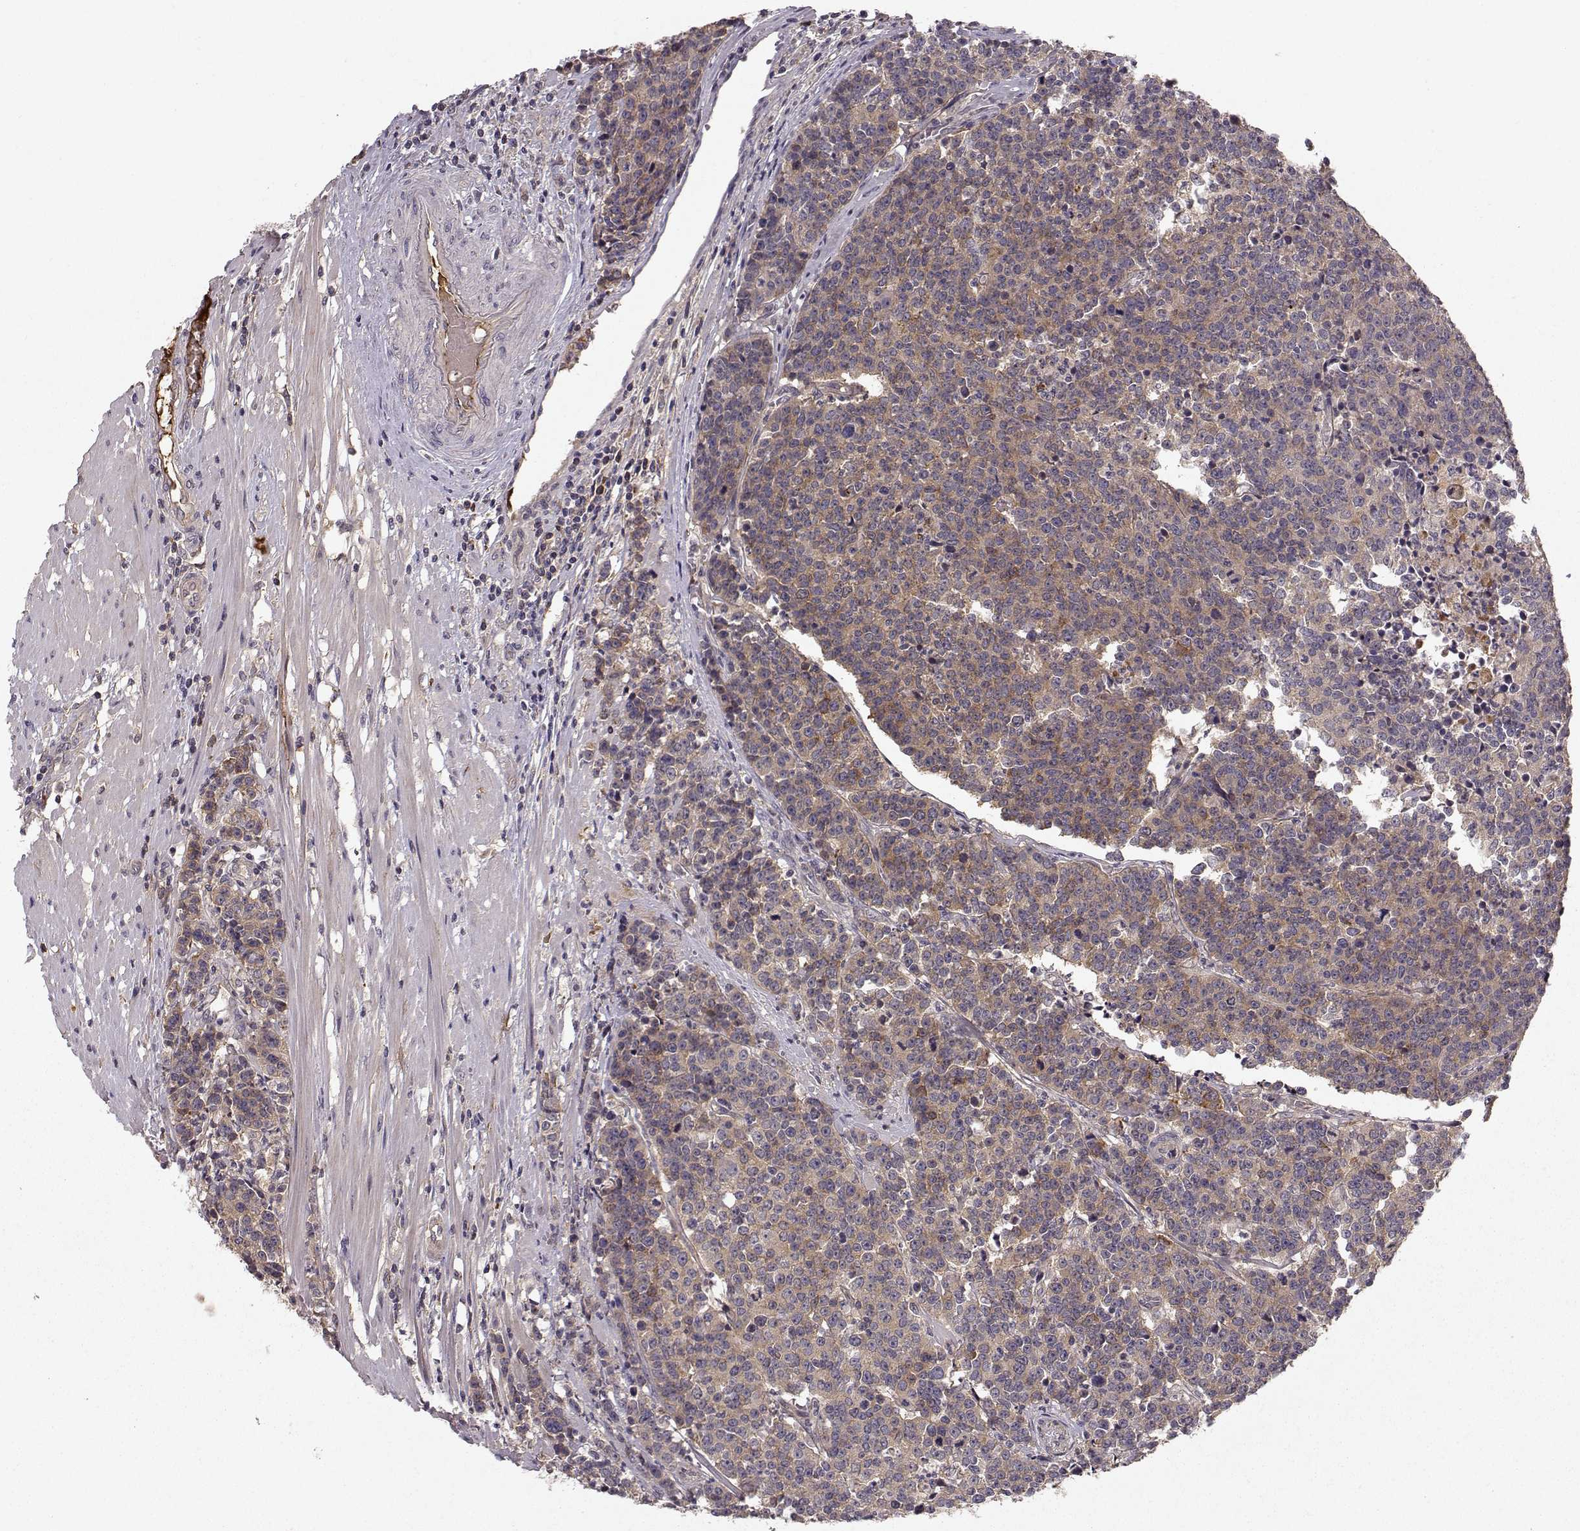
{"staining": {"intensity": "moderate", "quantity": "<25%", "location": "cytoplasmic/membranous"}, "tissue": "prostate cancer", "cell_type": "Tumor cells", "image_type": "cancer", "snomed": [{"axis": "morphology", "description": "Adenocarcinoma, NOS"}, {"axis": "topography", "description": "Prostate"}], "caption": "DAB (3,3'-diaminobenzidine) immunohistochemical staining of human prostate cancer exhibits moderate cytoplasmic/membranous protein positivity in about <25% of tumor cells.", "gene": "WNT6", "patient": {"sex": "male", "age": 67}}